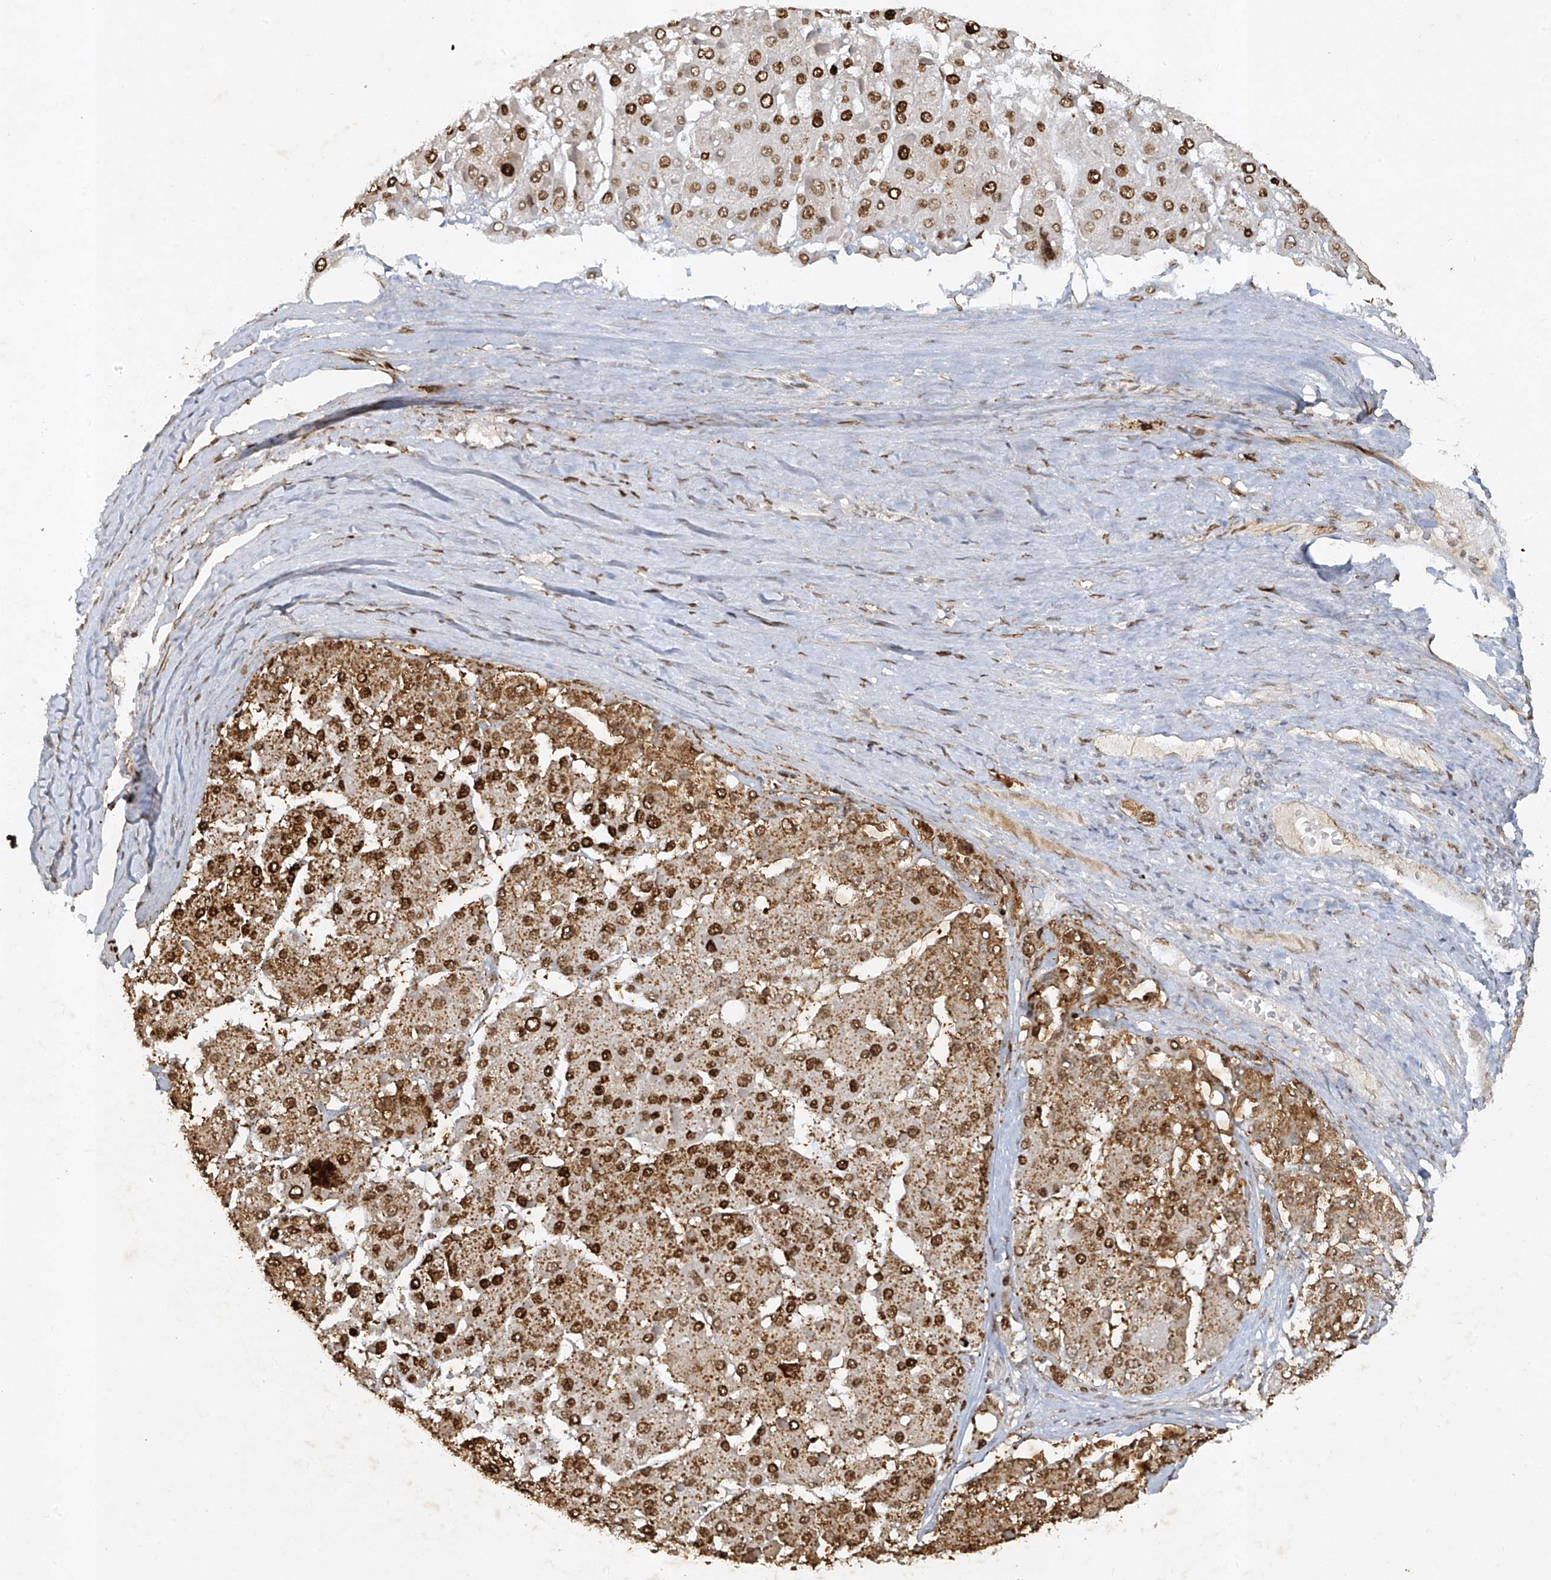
{"staining": {"intensity": "strong", "quantity": ">75%", "location": "nuclear"}, "tissue": "liver cancer", "cell_type": "Tumor cells", "image_type": "cancer", "snomed": [{"axis": "morphology", "description": "Carcinoma, Hepatocellular, NOS"}, {"axis": "topography", "description": "Liver"}], "caption": "Immunohistochemical staining of liver cancer (hepatocellular carcinoma) exhibits high levels of strong nuclear protein positivity in approximately >75% of tumor cells. (Brightfield microscopy of DAB IHC at high magnification).", "gene": "ATRIP", "patient": {"sex": "female", "age": 73}}